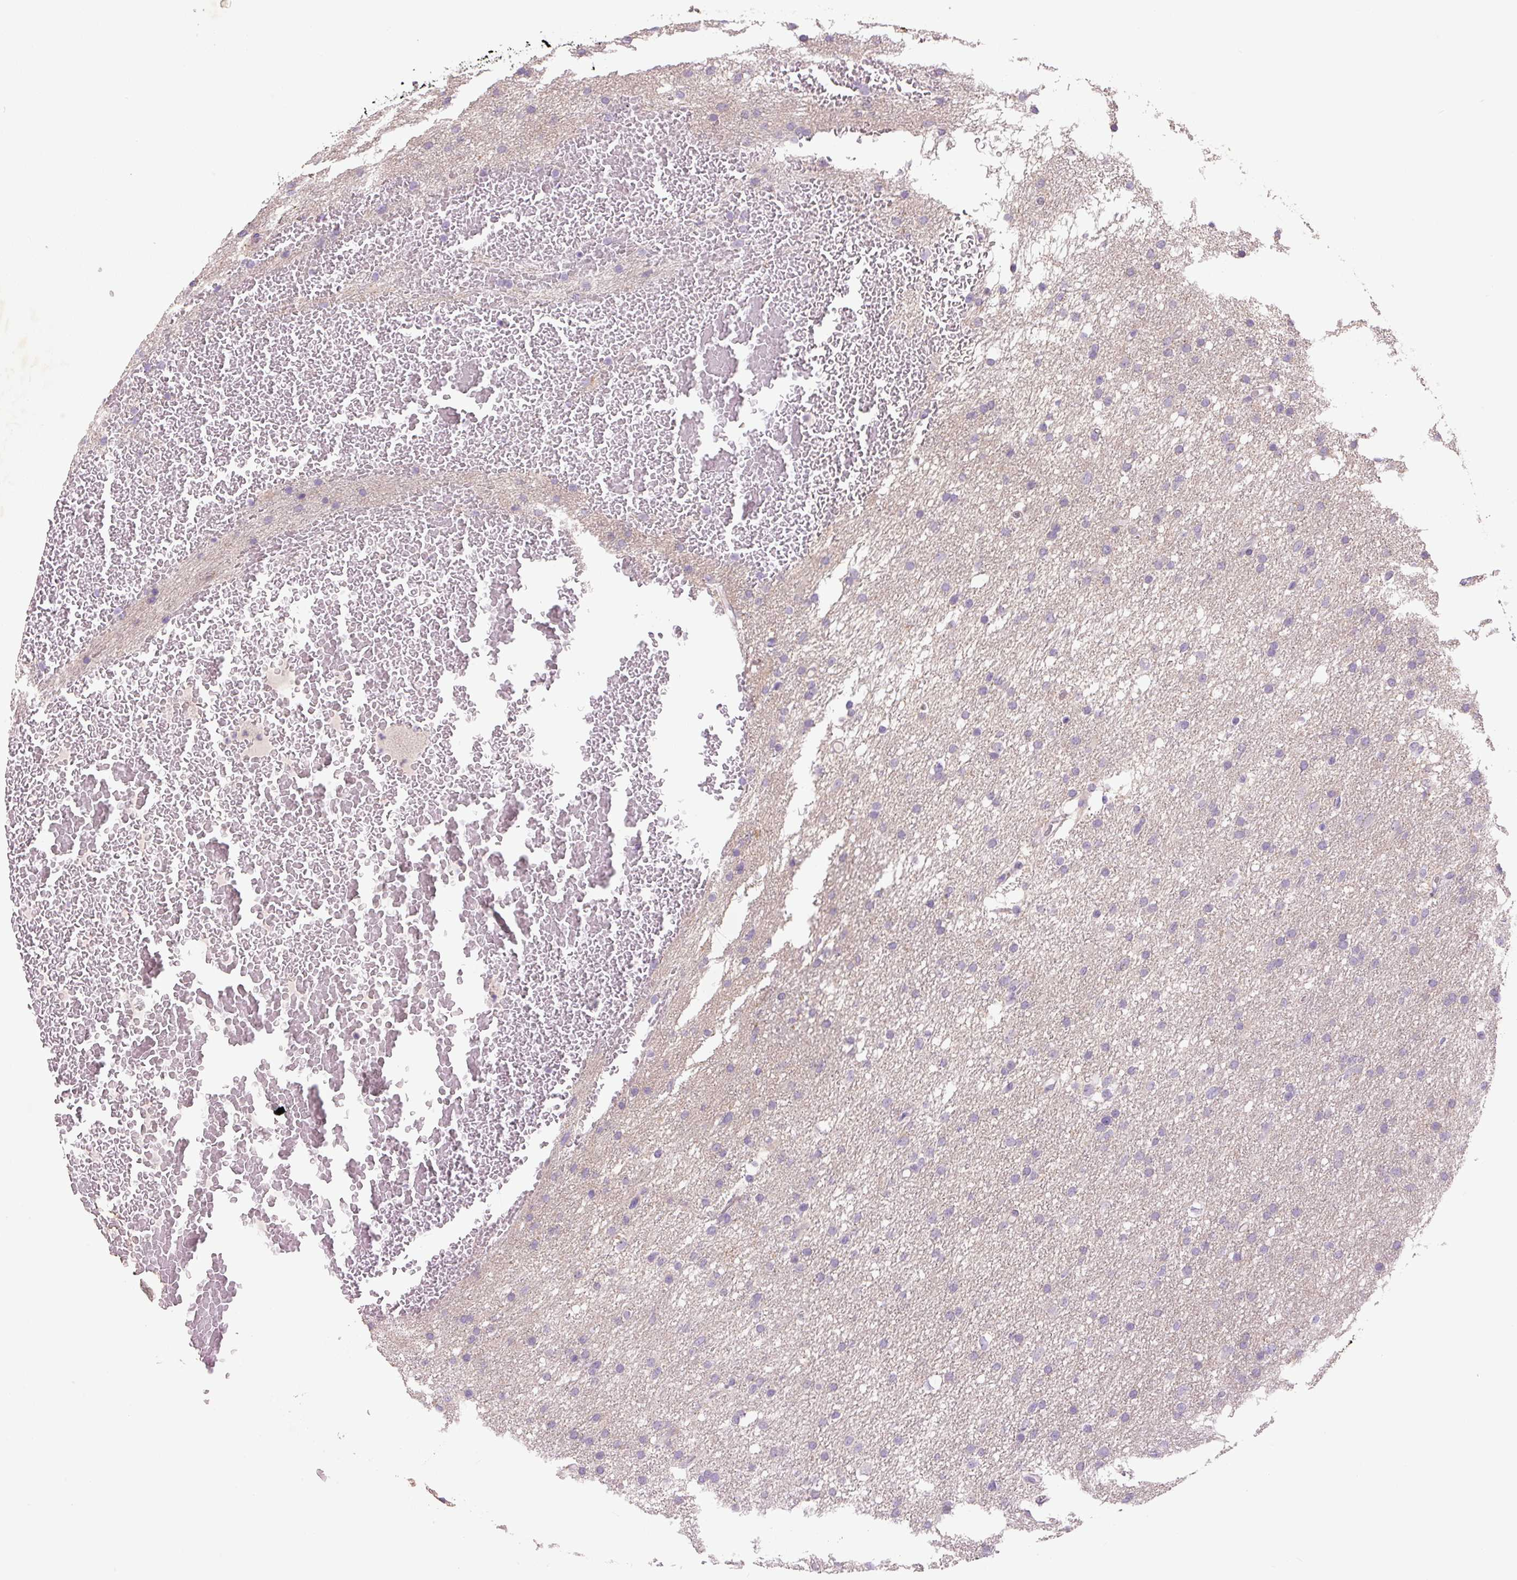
{"staining": {"intensity": "negative", "quantity": "none", "location": "none"}, "tissue": "glioma", "cell_type": "Tumor cells", "image_type": "cancer", "snomed": [{"axis": "morphology", "description": "Glioma, malignant, High grade"}, {"axis": "topography", "description": "Cerebral cortex"}], "caption": "An IHC image of glioma is shown. There is no staining in tumor cells of glioma.", "gene": "TMEM100", "patient": {"sex": "female", "age": 36}}